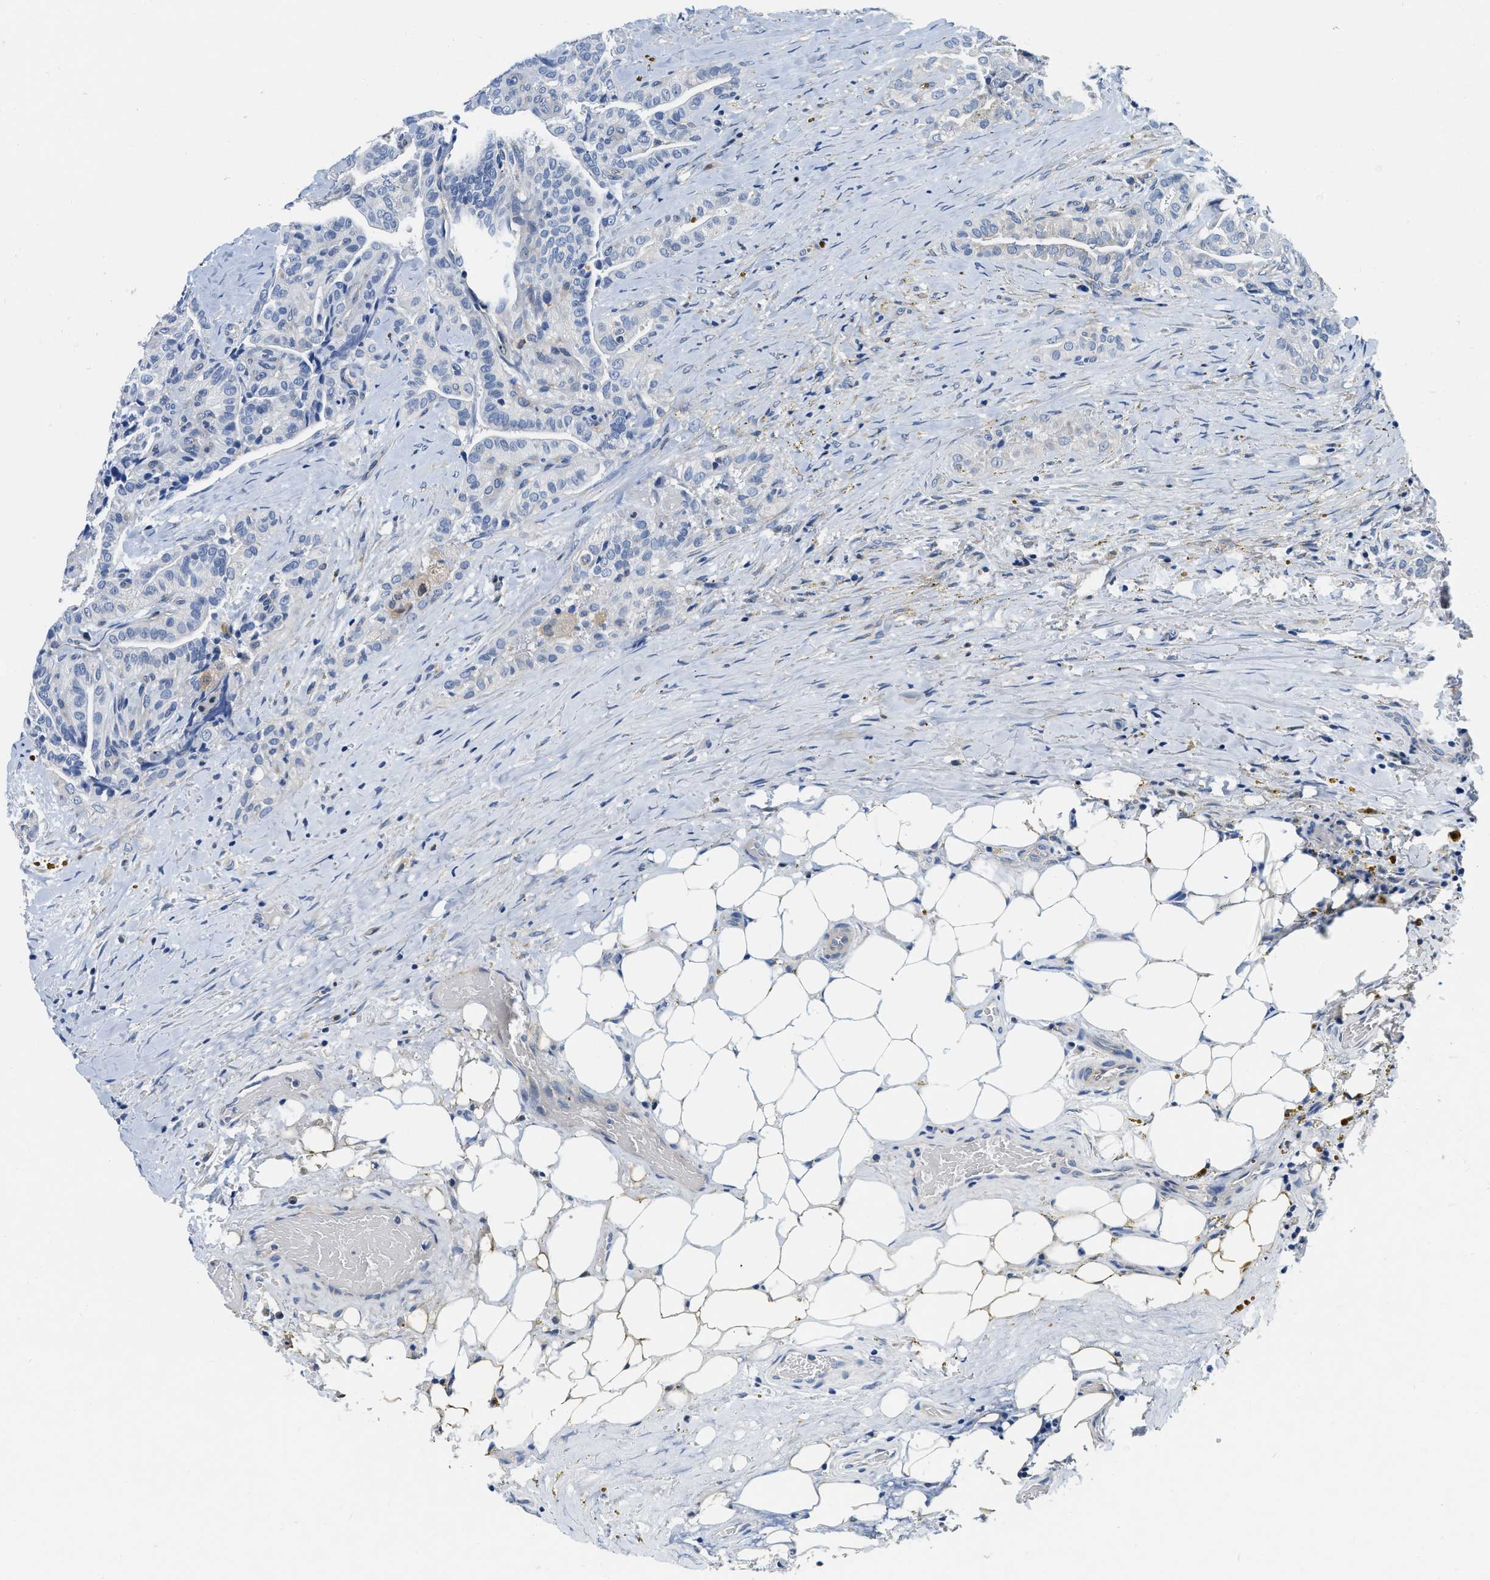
{"staining": {"intensity": "negative", "quantity": "none", "location": "none"}, "tissue": "thyroid cancer", "cell_type": "Tumor cells", "image_type": "cancer", "snomed": [{"axis": "morphology", "description": "Papillary adenocarcinoma, NOS"}, {"axis": "topography", "description": "Thyroid gland"}], "caption": "There is no significant expression in tumor cells of papillary adenocarcinoma (thyroid).", "gene": "EIF2AK2", "patient": {"sex": "male", "age": 77}}